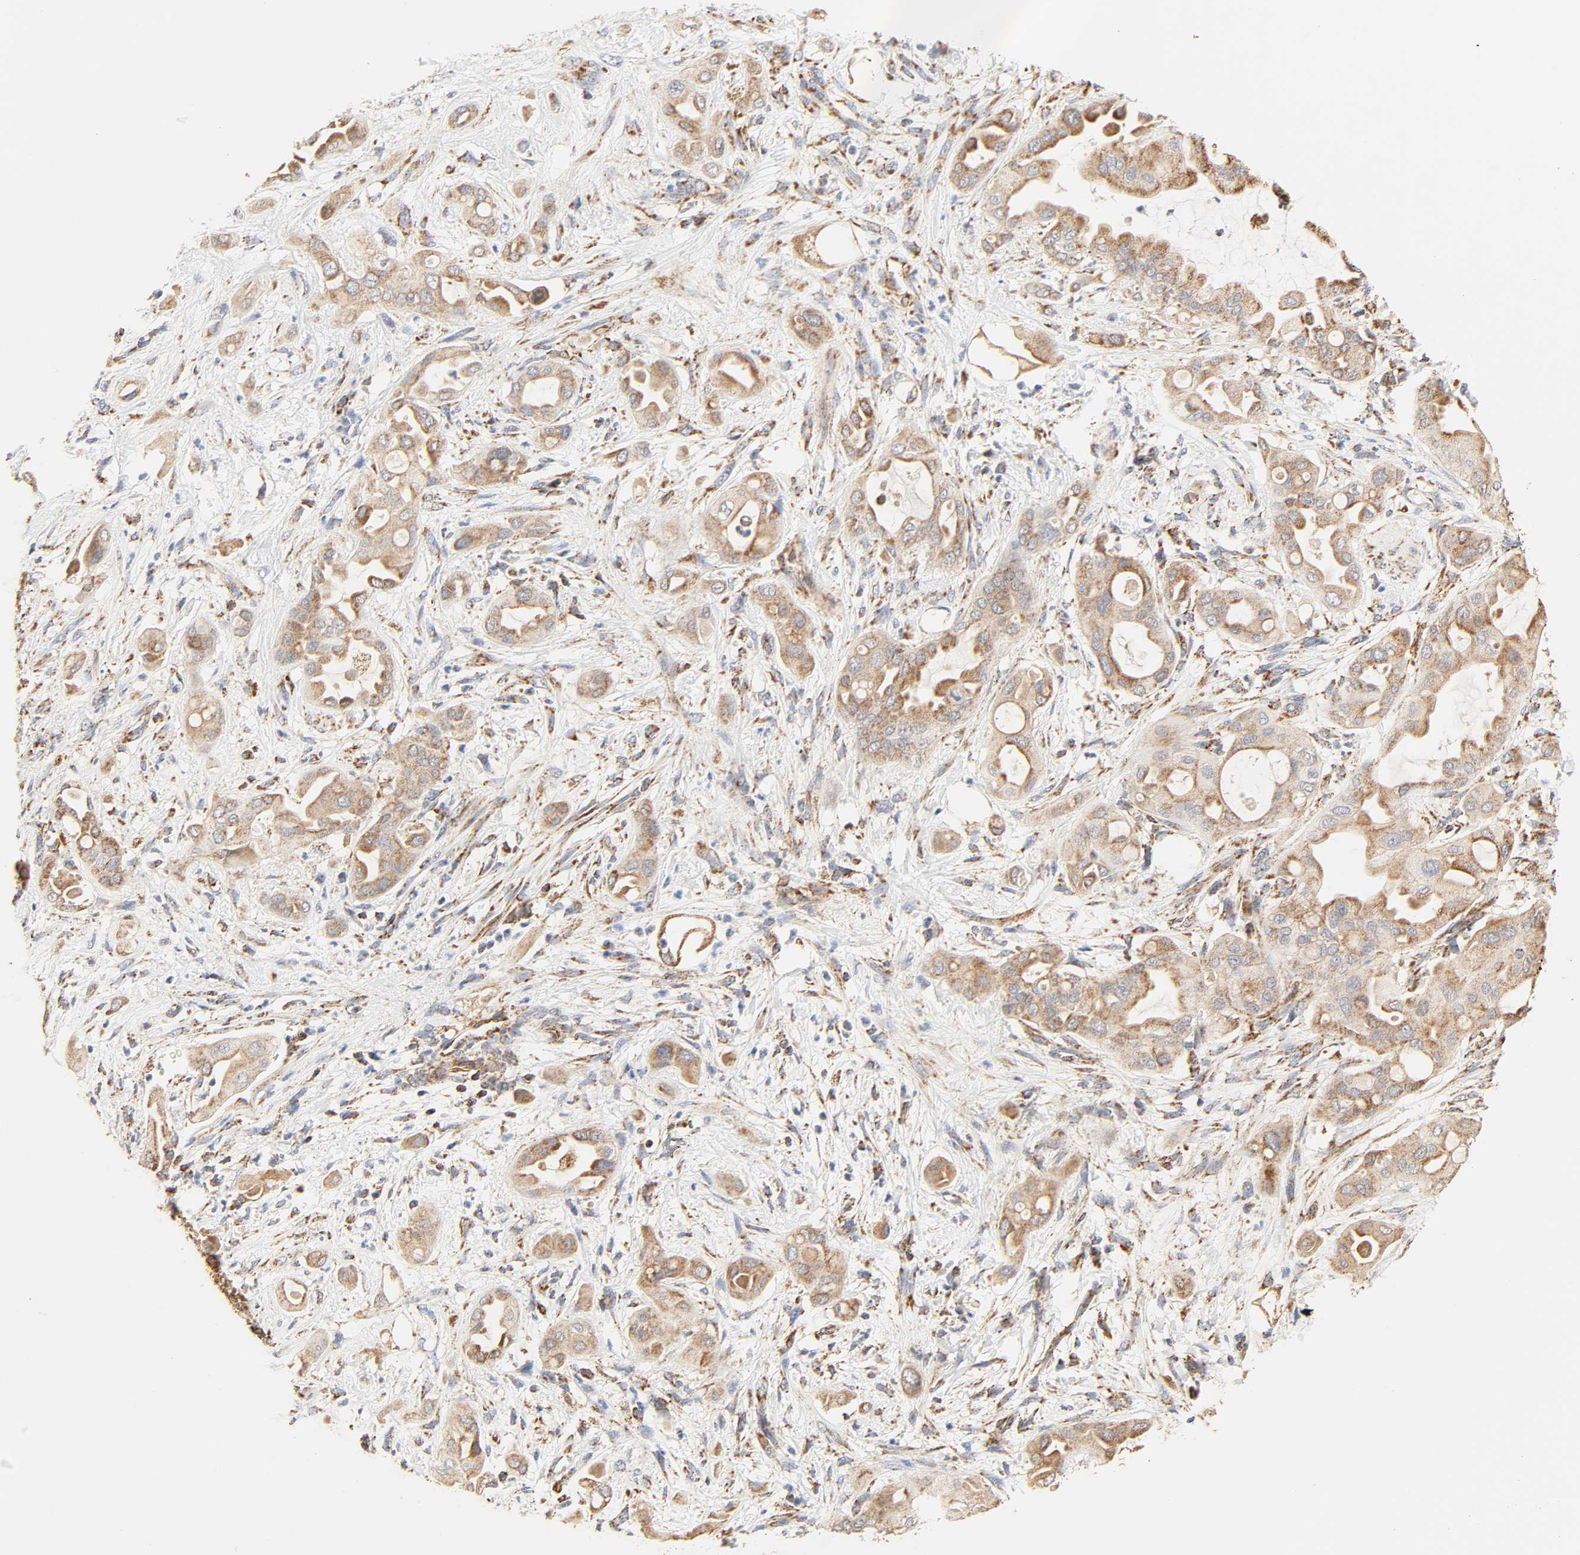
{"staining": {"intensity": "moderate", "quantity": ">75%", "location": "cytoplasmic/membranous"}, "tissue": "pancreatic cancer", "cell_type": "Tumor cells", "image_type": "cancer", "snomed": [{"axis": "morphology", "description": "Adenocarcinoma, NOS"}, {"axis": "morphology", "description": "Adenocarcinoma, metastatic, NOS"}, {"axis": "topography", "description": "Lymph node"}, {"axis": "topography", "description": "Pancreas"}, {"axis": "topography", "description": "Duodenum"}], "caption": "This image shows metastatic adenocarcinoma (pancreatic) stained with immunohistochemistry (IHC) to label a protein in brown. The cytoplasmic/membranous of tumor cells show moderate positivity for the protein. Nuclei are counter-stained blue.", "gene": "ZMAT5", "patient": {"sex": "female", "age": 64}}